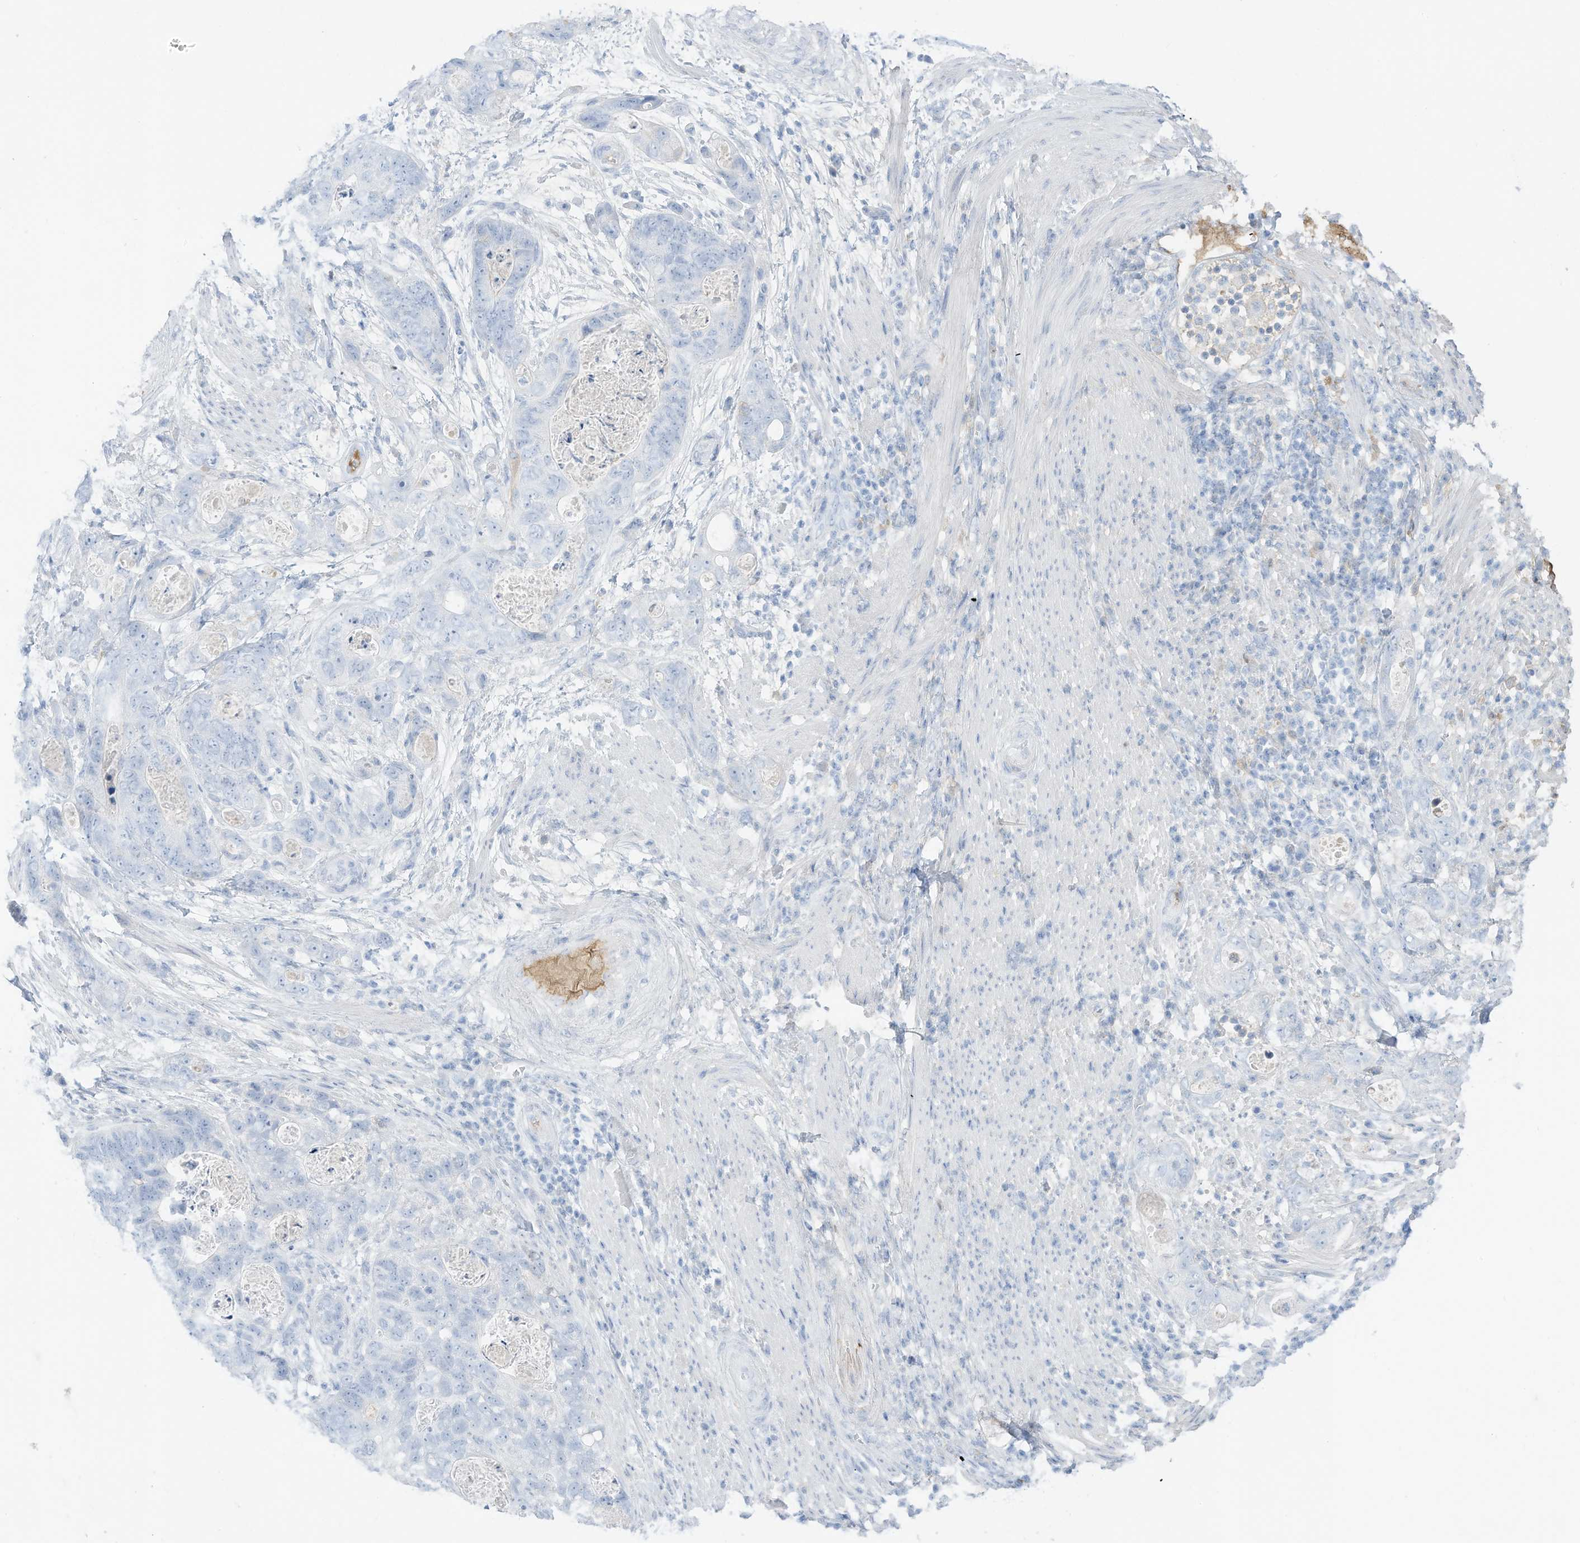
{"staining": {"intensity": "negative", "quantity": "none", "location": "none"}, "tissue": "stomach cancer", "cell_type": "Tumor cells", "image_type": "cancer", "snomed": [{"axis": "morphology", "description": "Adenocarcinoma, NOS"}, {"axis": "topography", "description": "Stomach"}], "caption": "An IHC photomicrograph of stomach adenocarcinoma is shown. There is no staining in tumor cells of stomach adenocarcinoma.", "gene": "HSD17B13", "patient": {"sex": "female", "age": 89}}